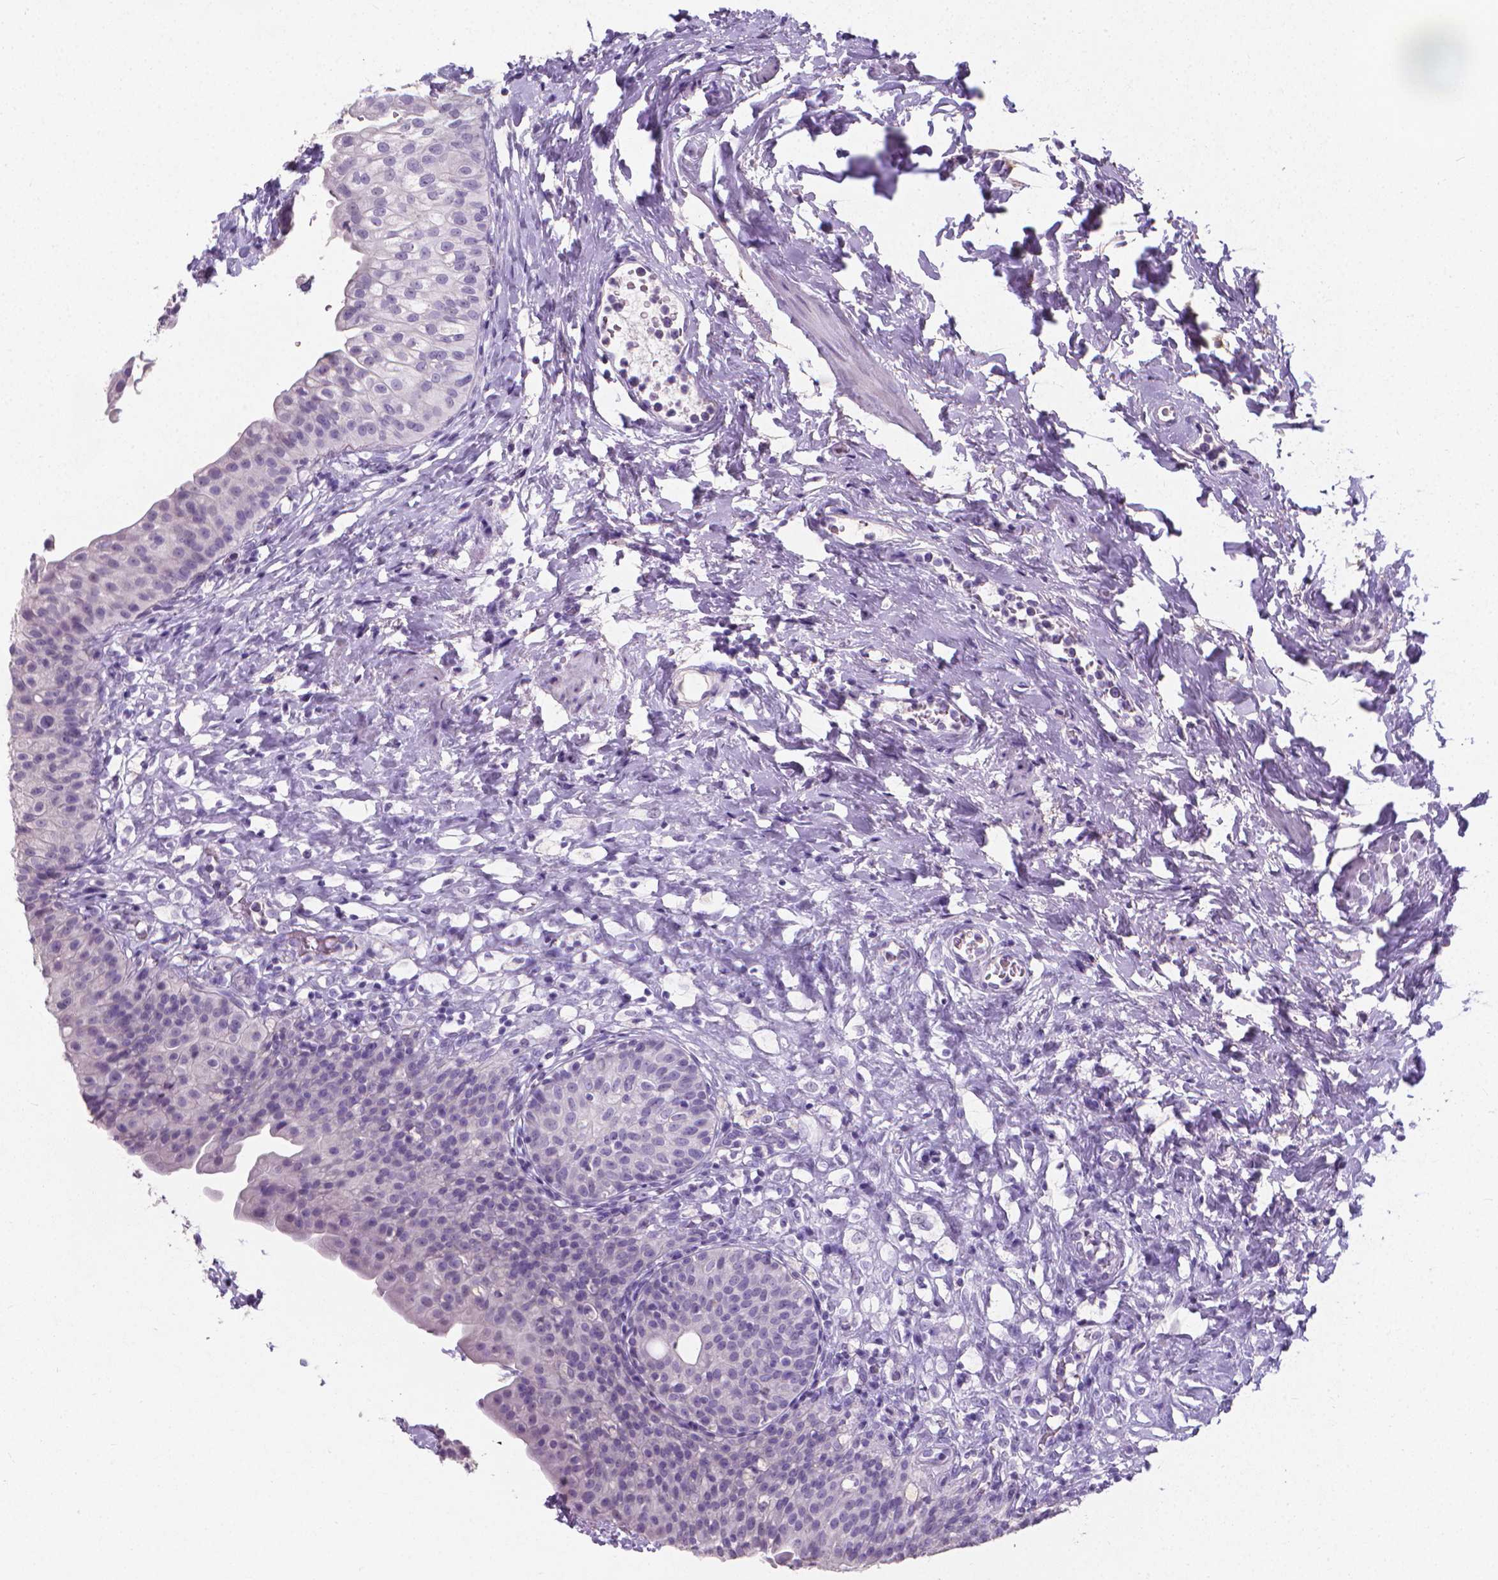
{"staining": {"intensity": "negative", "quantity": "none", "location": "none"}, "tissue": "urinary bladder", "cell_type": "Urothelial cells", "image_type": "normal", "snomed": [{"axis": "morphology", "description": "Normal tissue, NOS"}, {"axis": "topography", "description": "Urinary bladder"}], "caption": "Protein analysis of benign urinary bladder demonstrates no significant staining in urothelial cells.", "gene": "XPNPEP2", "patient": {"sex": "male", "age": 76}}